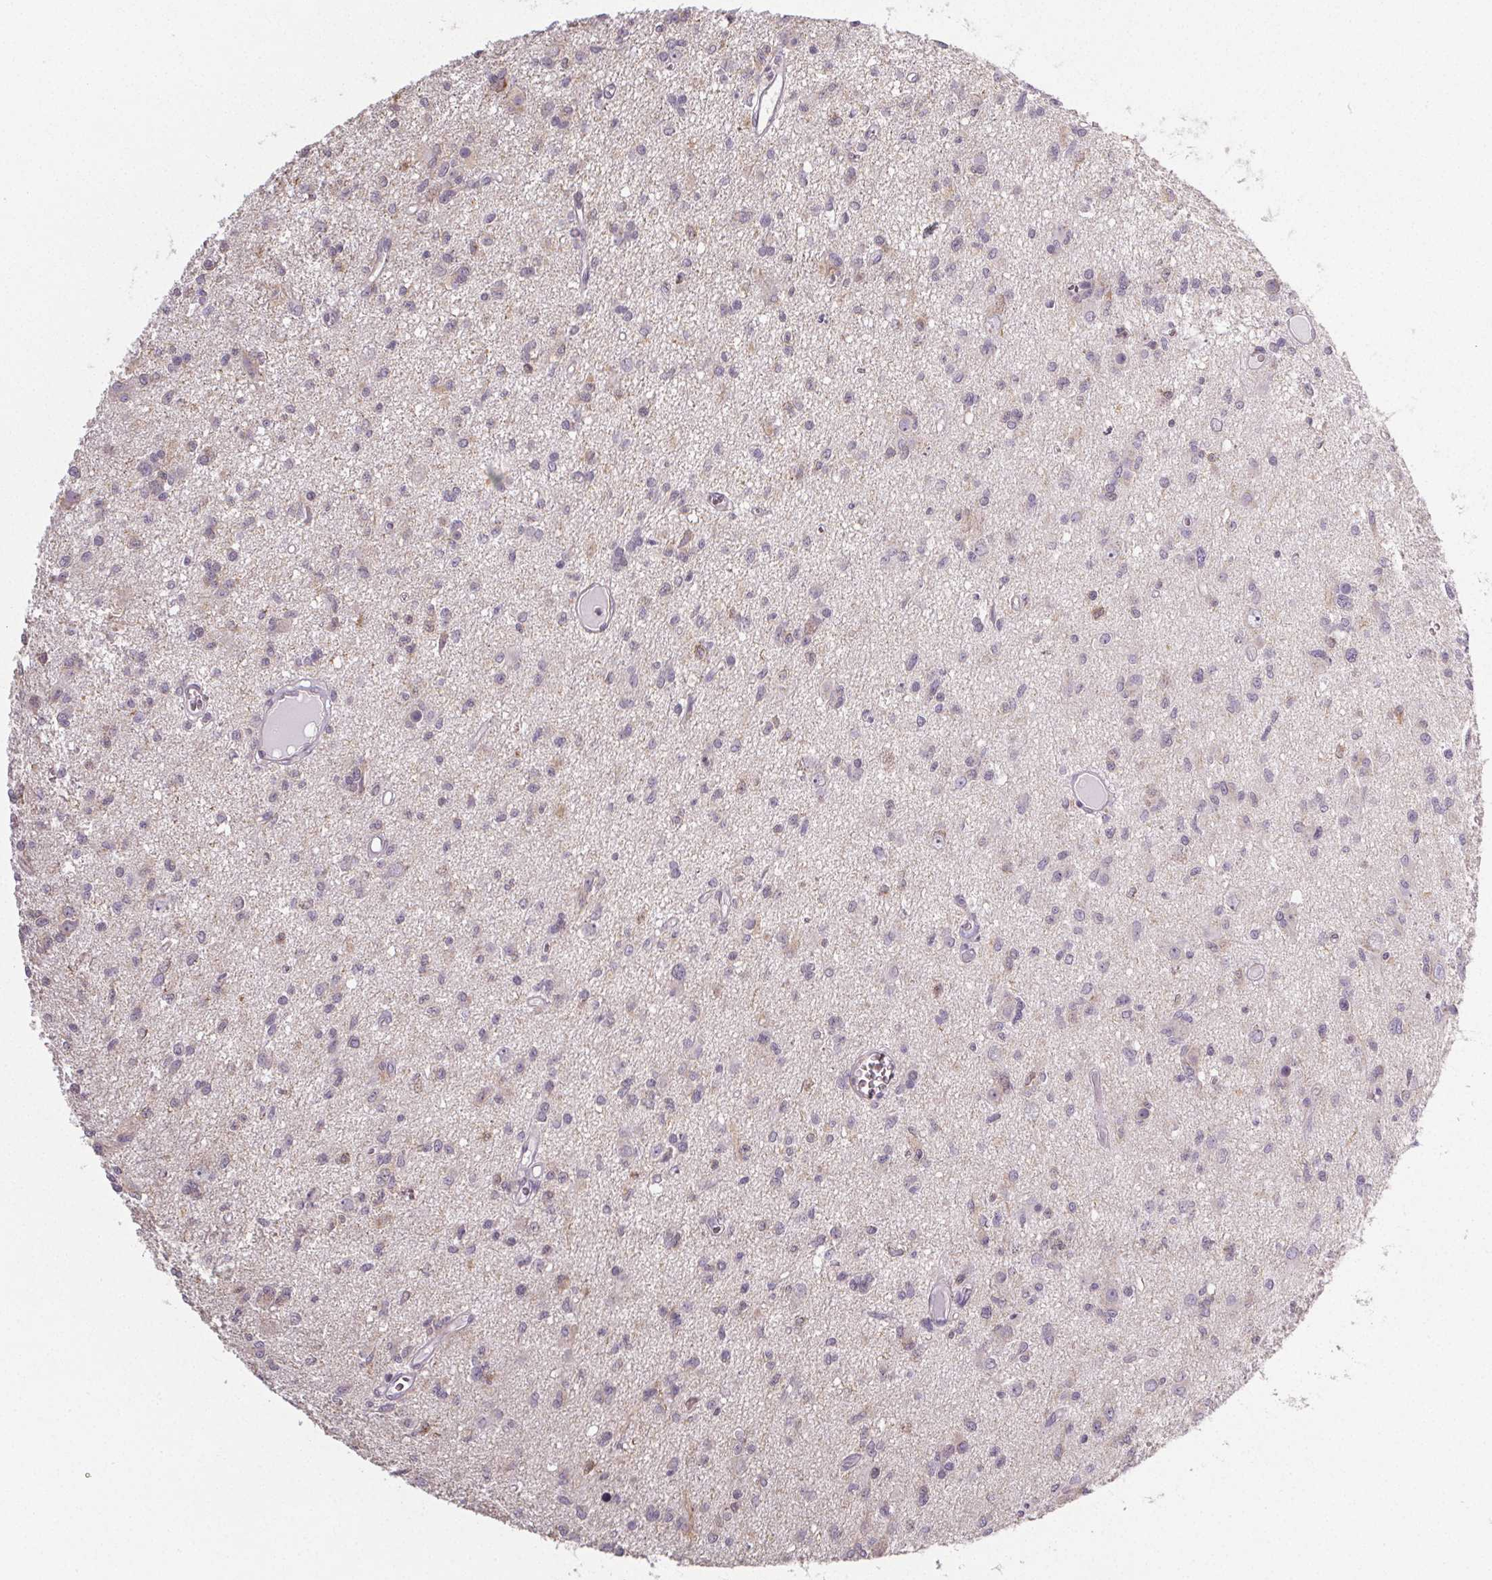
{"staining": {"intensity": "negative", "quantity": "none", "location": "none"}, "tissue": "glioma", "cell_type": "Tumor cells", "image_type": "cancer", "snomed": [{"axis": "morphology", "description": "Glioma, malignant, Low grade"}, {"axis": "topography", "description": "Brain"}], "caption": "IHC of glioma shows no positivity in tumor cells.", "gene": "SLC26A2", "patient": {"sex": "male", "age": 64}}